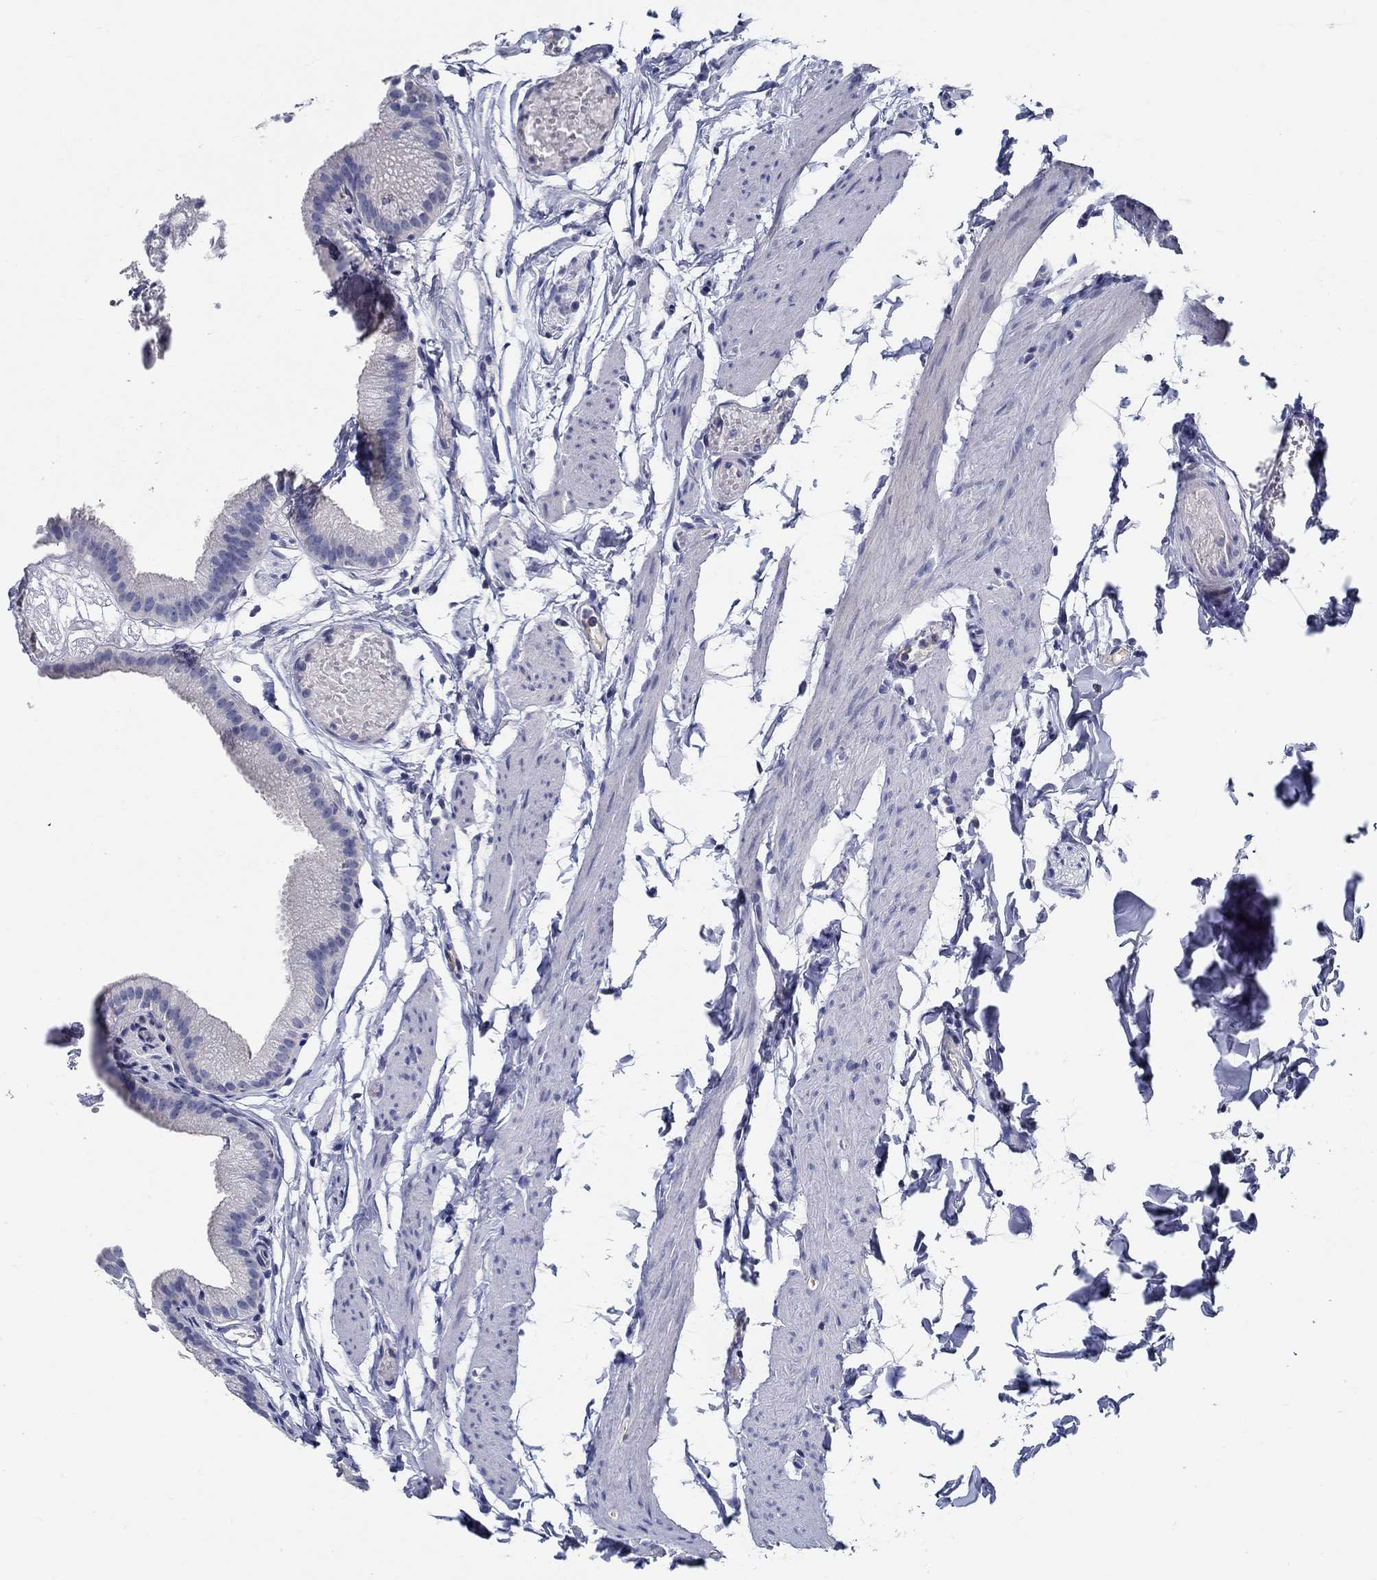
{"staining": {"intensity": "negative", "quantity": "none", "location": "none"}, "tissue": "gallbladder", "cell_type": "Glandular cells", "image_type": "normal", "snomed": [{"axis": "morphology", "description": "Normal tissue, NOS"}, {"axis": "topography", "description": "Gallbladder"}], "caption": "An image of human gallbladder is negative for staining in glandular cells. Brightfield microscopy of IHC stained with DAB (3,3'-diaminobenzidine) (brown) and hematoxylin (blue), captured at high magnification.", "gene": "CRYGA", "patient": {"sex": "female", "age": 45}}